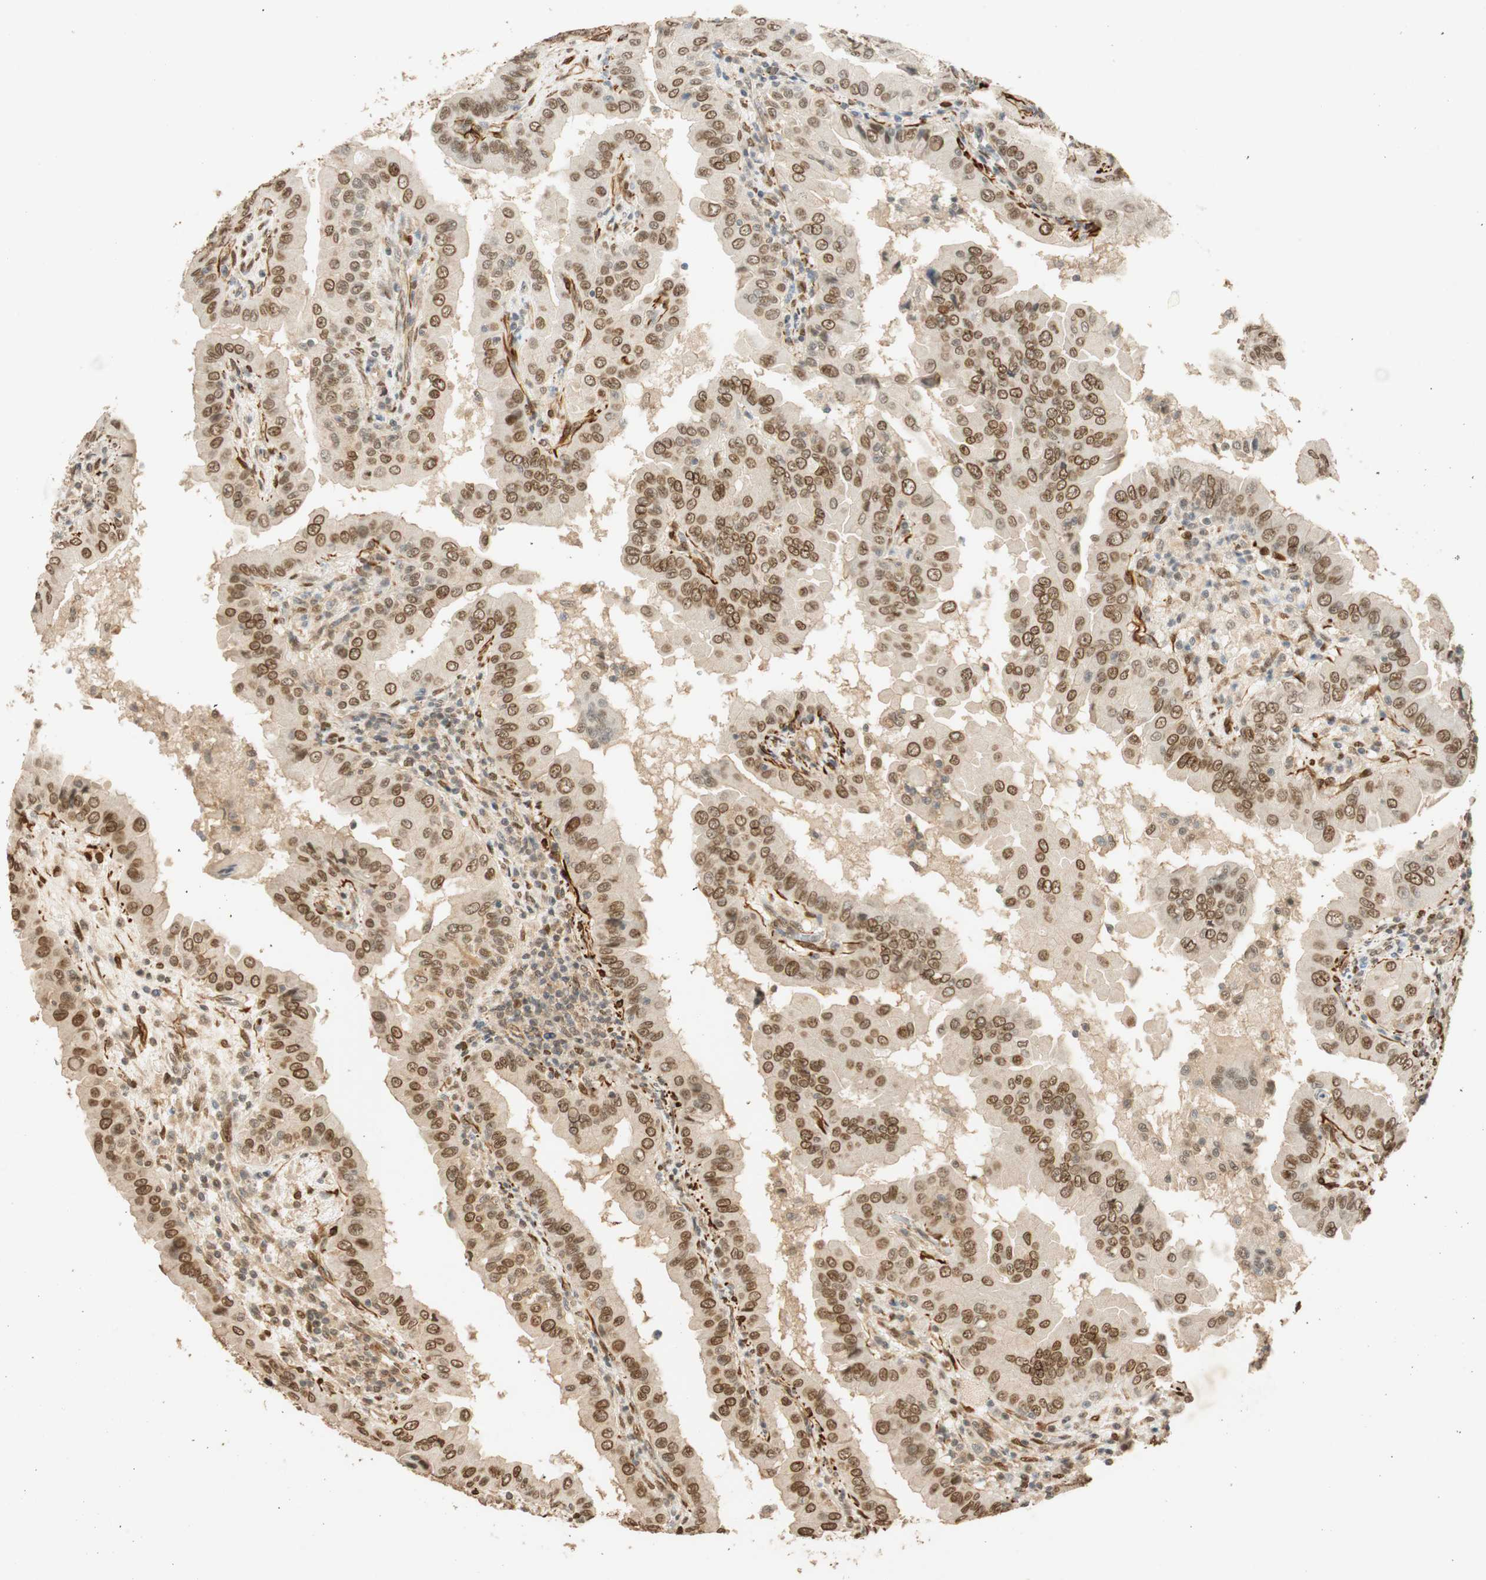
{"staining": {"intensity": "moderate", "quantity": ">75%", "location": "cytoplasmic/membranous,nuclear"}, "tissue": "thyroid cancer", "cell_type": "Tumor cells", "image_type": "cancer", "snomed": [{"axis": "morphology", "description": "Papillary adenocarcinoma, NOS"}, {"axis": "topography", "description": "Thyroid gland"}], "caption": "A micrograph of human thyroid papillary adenocarcinoma stained for a protein shows moderate cytoplasmic/membranous and nuclear brown staining in tumor cells.", "gene": "NES", "patient": {"sex": "male", "age": 33}}